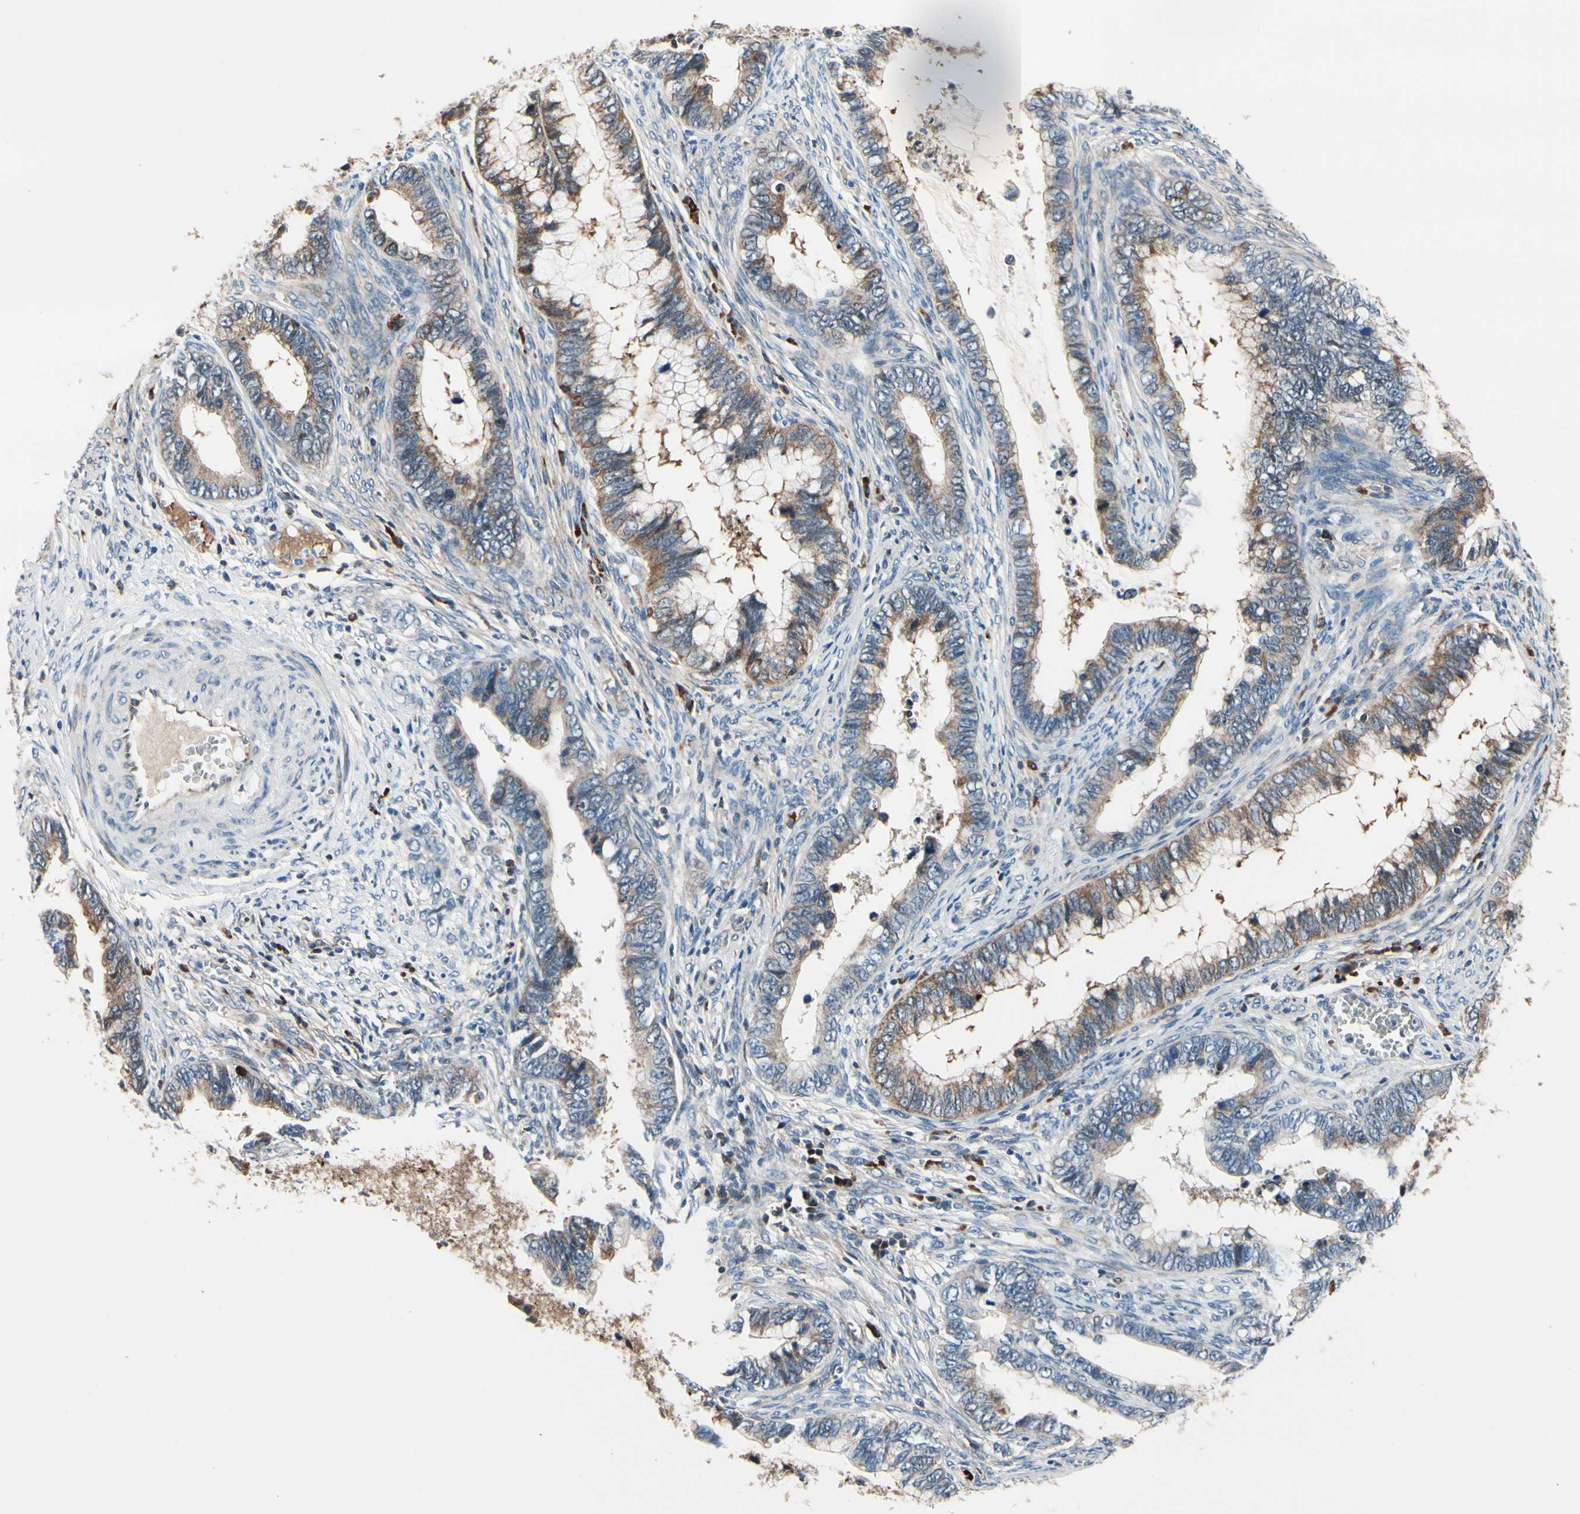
{"staining": {"intensity": "weak", "quantity": "25%-75%", "location": "none"}, "tissue": "cervical cancer", "cell_type": "Tumor cells", "image_type": "cancer", "snomed": [{"axis": "morphology", "description": "Adenocarcinoma, NOS"}, {"axis": "topography", "description": "Cervix"}], "caption": "Immunohistochemistry (IHC) image of neoplastic tissue: human adenocarcinoma (cervical) stained using IHC reveals low levels of weak protein expression localized specifically in the None of tumor cells, appearing as a None brown color.", "gene": "PRDX2", "patient": {"sex": "female", "age": 44}}